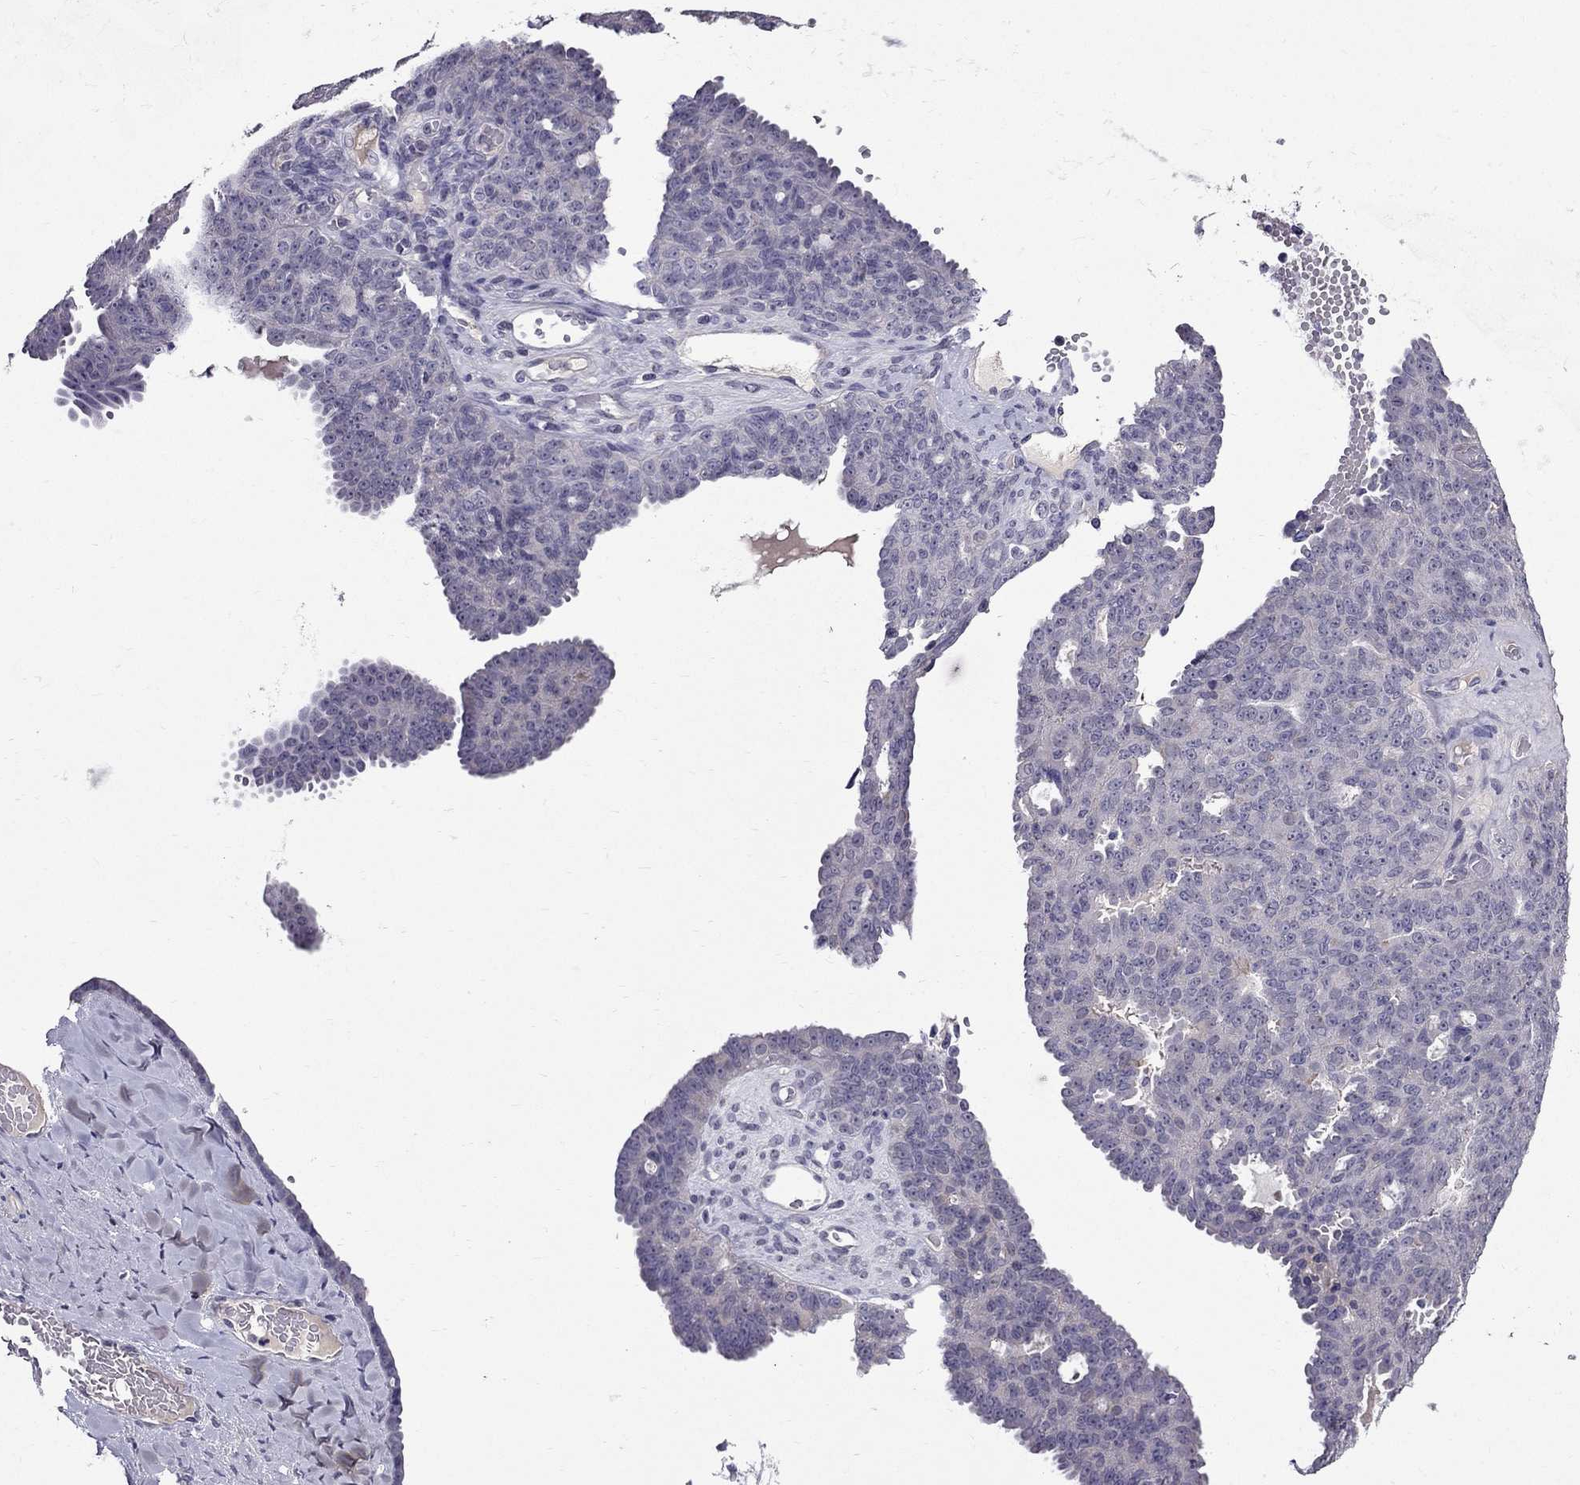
{"staining": {"intensity": "negative", "quantity": "none", "location": "none"}, "tissue": "ovarian cancer", "cell_type": "Tumor cells", "image_type": "cancer", "snomed": [{"axis": "morphology", "description": "Cystadenocarcinoma, serous, NOS"}, {"axis": "topography", "description": "Ovary"}], "caption": "This is an immunohistochemistry (IHC) micrograph of human serous cystadenocarcinoma (ovarian). There is no staining in tumor cells.", "gene": "DUSP15", "patient": {"sex": "female", "age": 71}}